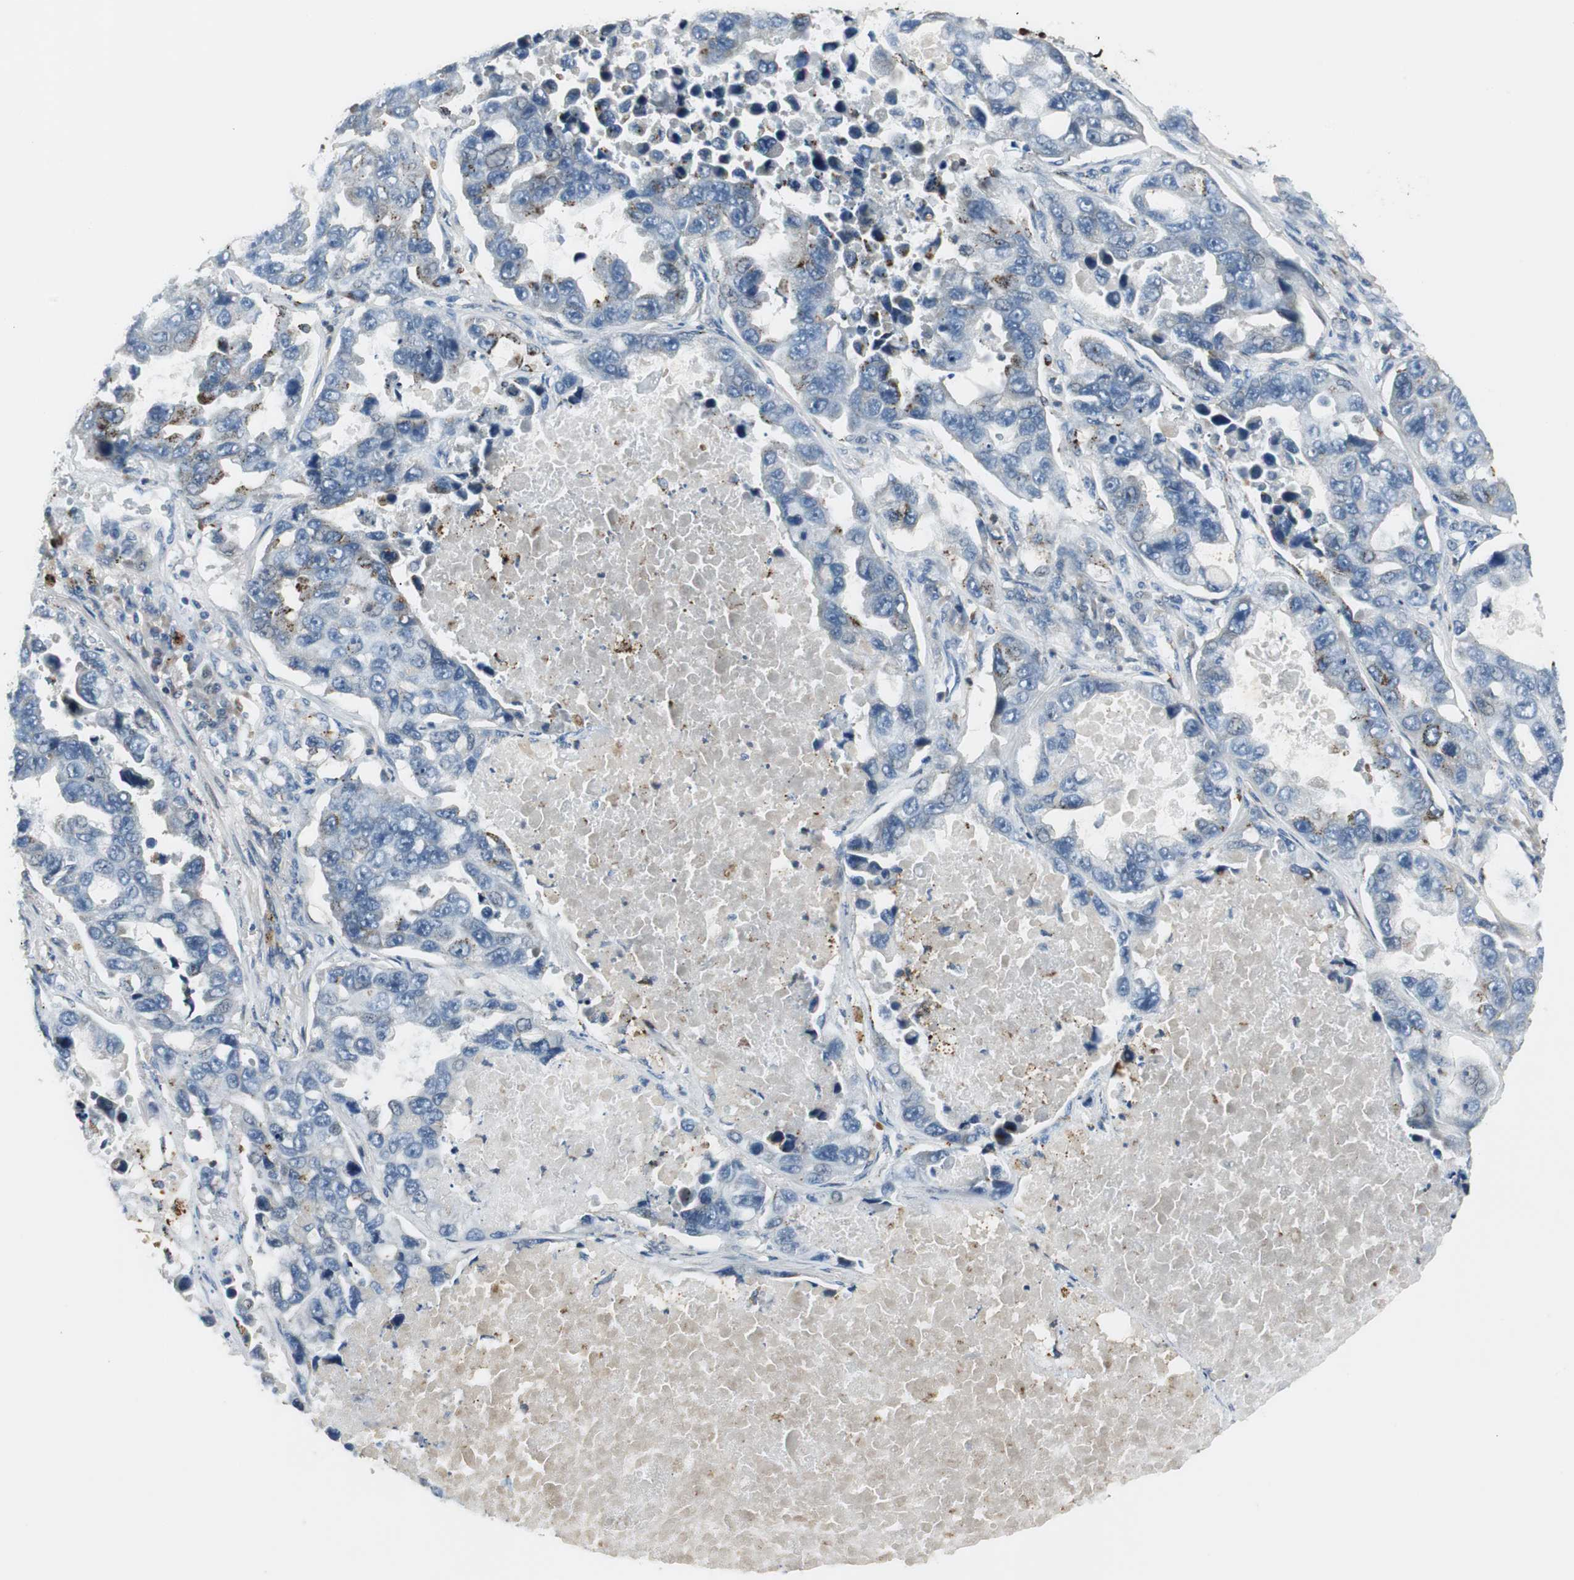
{"staining": {"intensity": "moderate", "quantity": "<25%", "location": "cytoplasmic/membranous"}, "tissue": "lung cancer", "cell_type": "Tumor cells", "image_type": "cancer", "snomed": [{"axis": "morphology", "description": "Adenocarcinoma, NOS"}, {"axis": "topography", "description": "Lung"}], "caption": "The photomicrograph reveals immunohistochemical staining of lung cancer. There is moderate cytoplasmic/membranous expression is seen in approximately <25% of tumor cells. The staining was performed using DAB, with brown indicating positive protein expression. Nuclei are stained blue with hematoxylin.", "gene": "FHL2", "patient": {"sex": "male", "age": 64}}